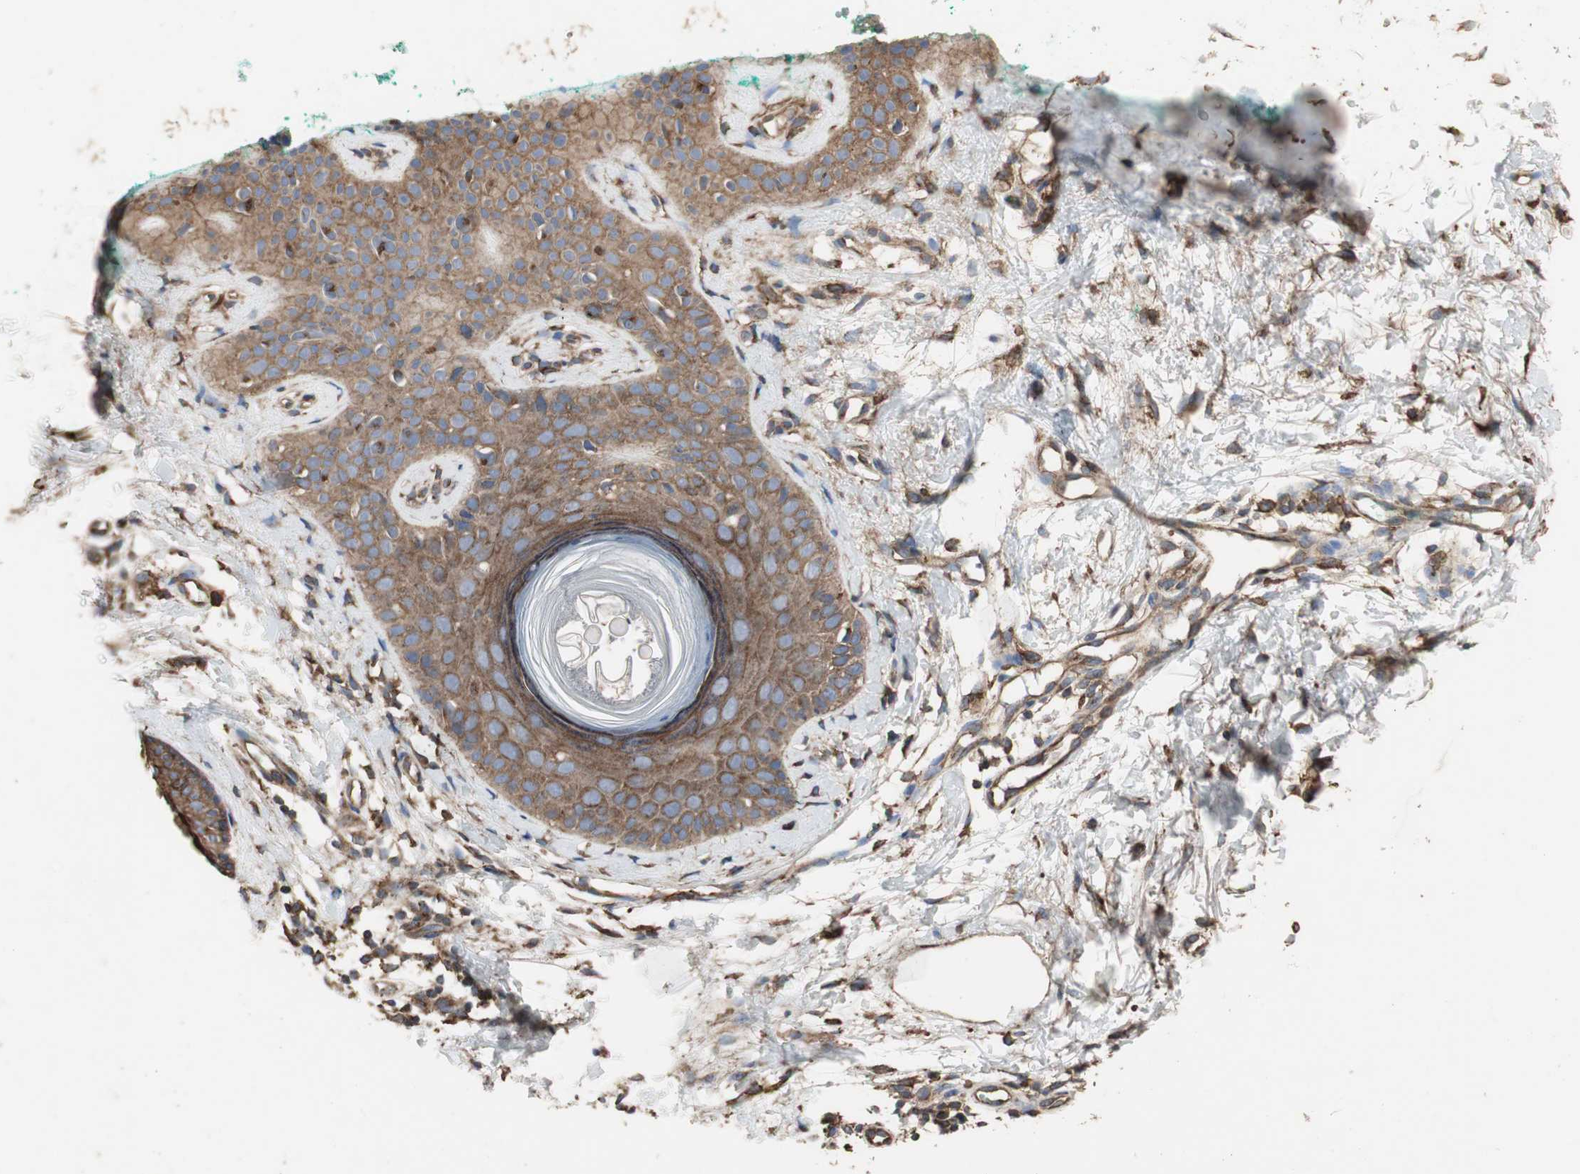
{"staining": {"intensity": "moderate", "quantity": ">75%", "location": "cytoplasmic/membranous"}, "tissue": "skin", "cell_type": "Fibroblasts", "image_type": "normal", "snomed": [{"axis": "morphology", "description": "Normal tissue, NOS"}, {"axis": "topography", "description": "Skin"}], "caption": "Immunohistochemistry (IHC) micrograph of benign human skin stained for a protein (brown), which displays medium levels of moderate cytoplasmic/membranous staining in approximately >75% of fibroblasts.", "gene": "H6PD", "patient": {"sex": "male", "age": 71}}